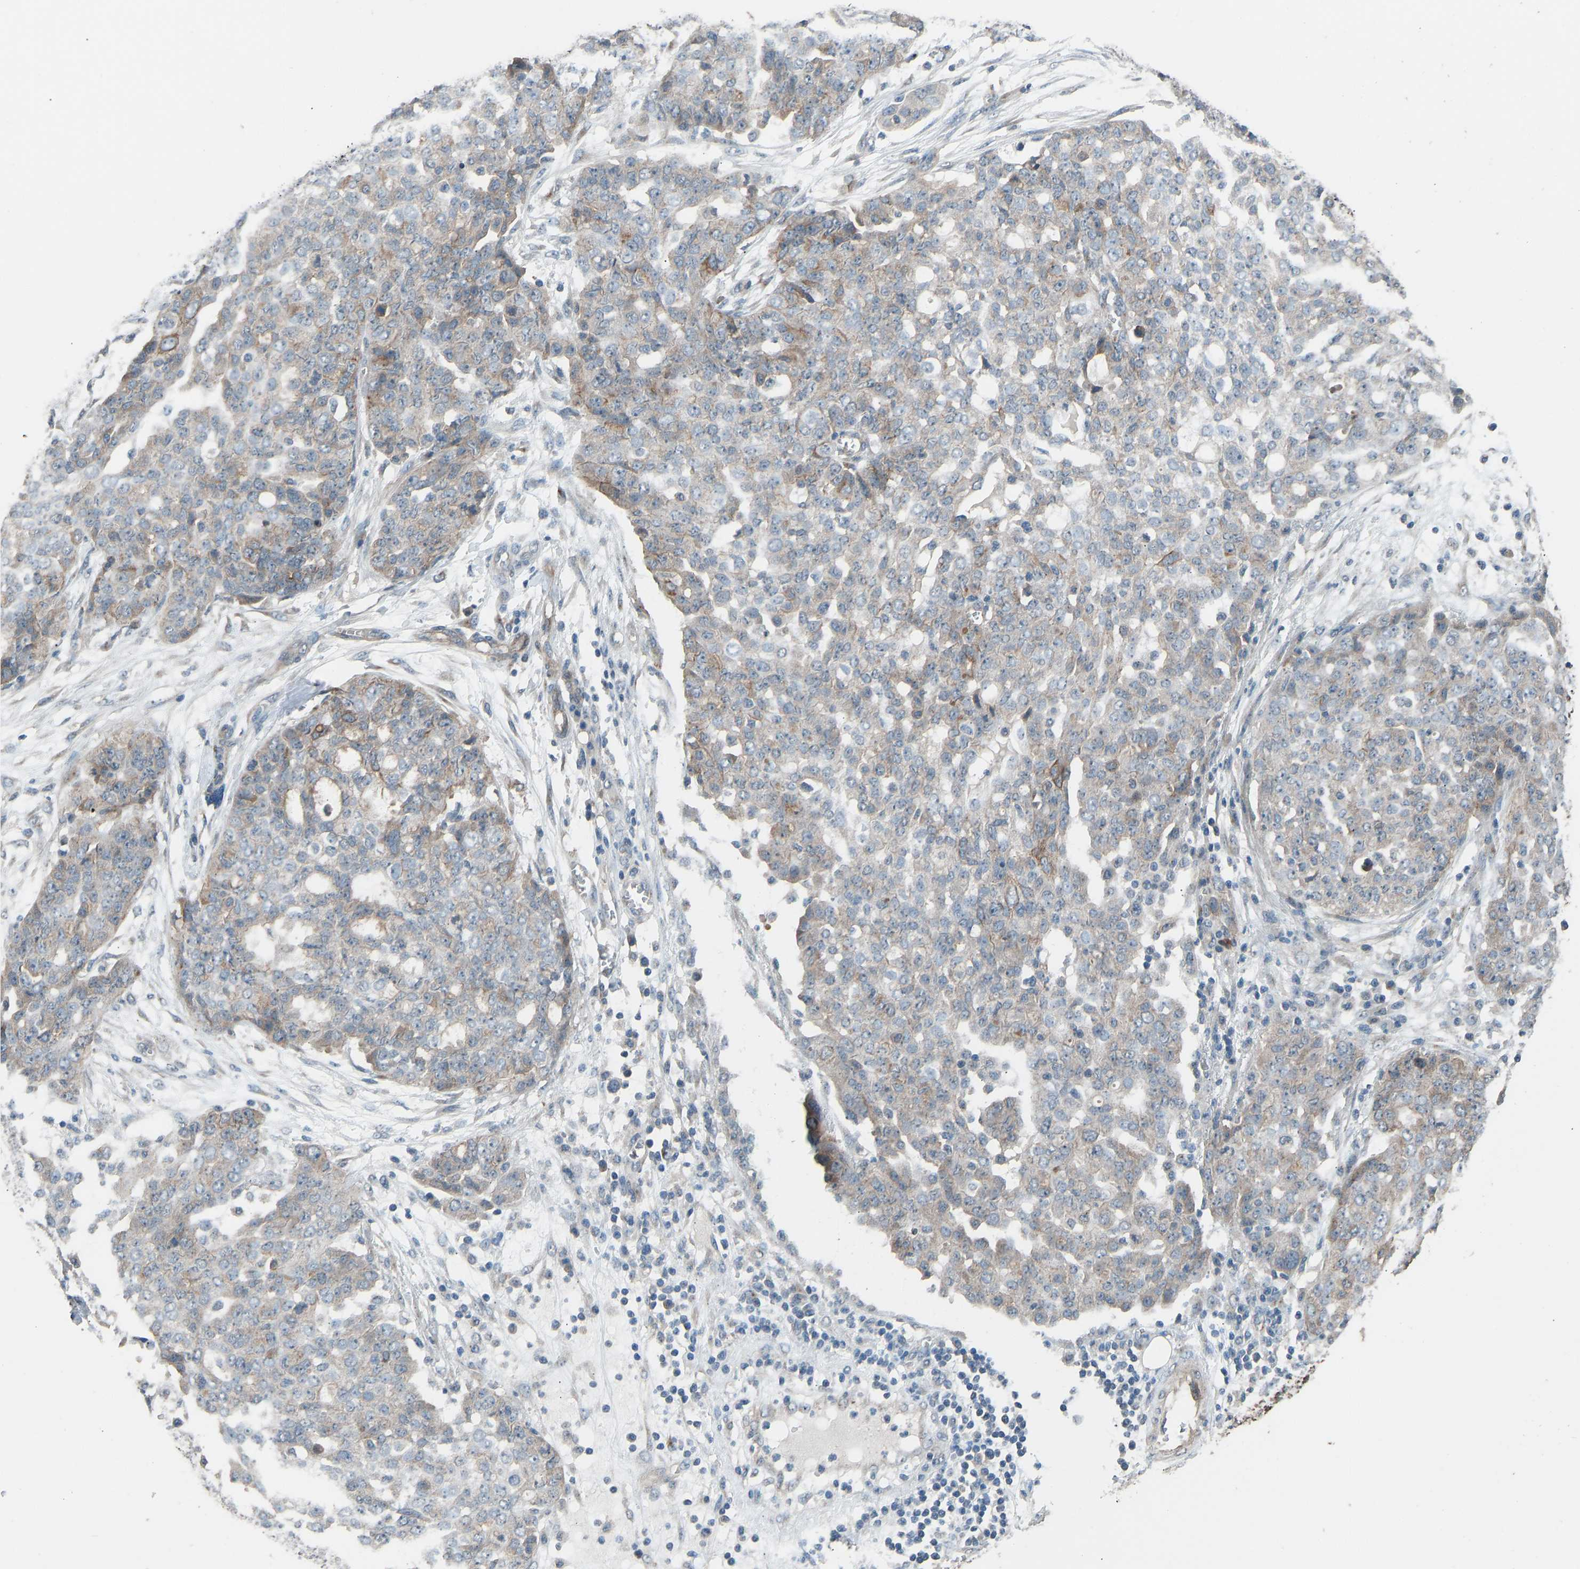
{"staining": {"intensity": "weak", "quantity": "25%-75%", "location": "cytoplasmic/membranous"}, "tissue": "ovarian cancer", "cell_type": "Tumor cells", "image_type": "cancer", "snomed": [{"axis": "morphology", "description": "Cystadenocarcinoma, serous, NOS"}, {"axis": "topography", "description": "Soft tissue"}, {"axis": "topography", "description": "Ovary"}], "caption": "Ovarian cancer stained with a brown dye demonstrates weak cytoplasmic/membranous positive expression in approximately 25%-75% of tumor cells.", "gene": "SLC43A1", "patient": {"sex": "female", "age": 57}}